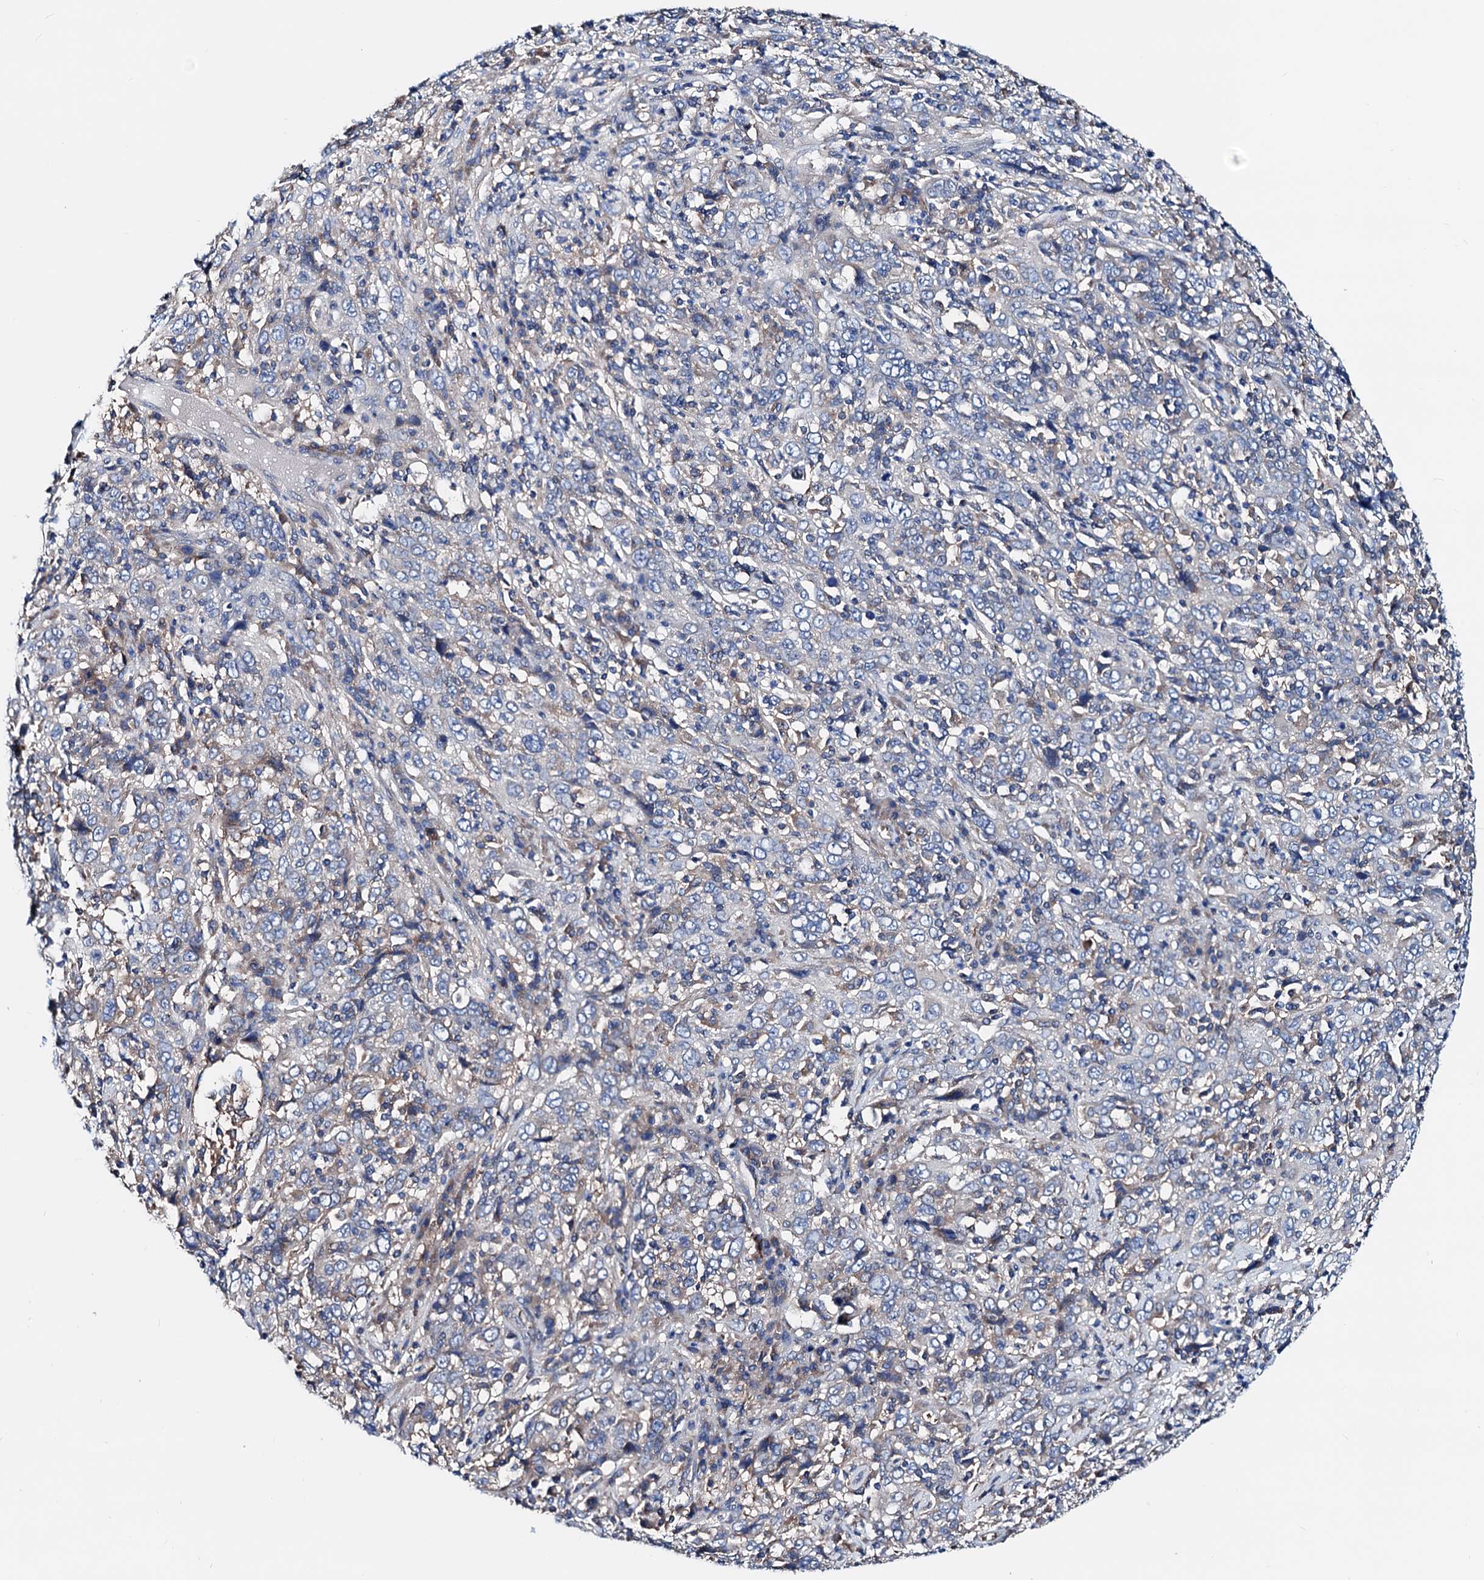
{"staining": {"intensity": "negative", "quantity": "none", "location": "none"}, "tissue": "cervical cancer", "cell_type": "Tumor cells", "image_type": "cancer", "snomed": [{"axis": "morphology", "description": "Squamous cell carcinoma, NOS"}, {"axis": "topography", "description": "Cervix"}], "caption": "There is no significant expression in tumor cells of cervical cancer.", "gene": "GCOM1", "patient": {"sex": "female", "age": 46}}